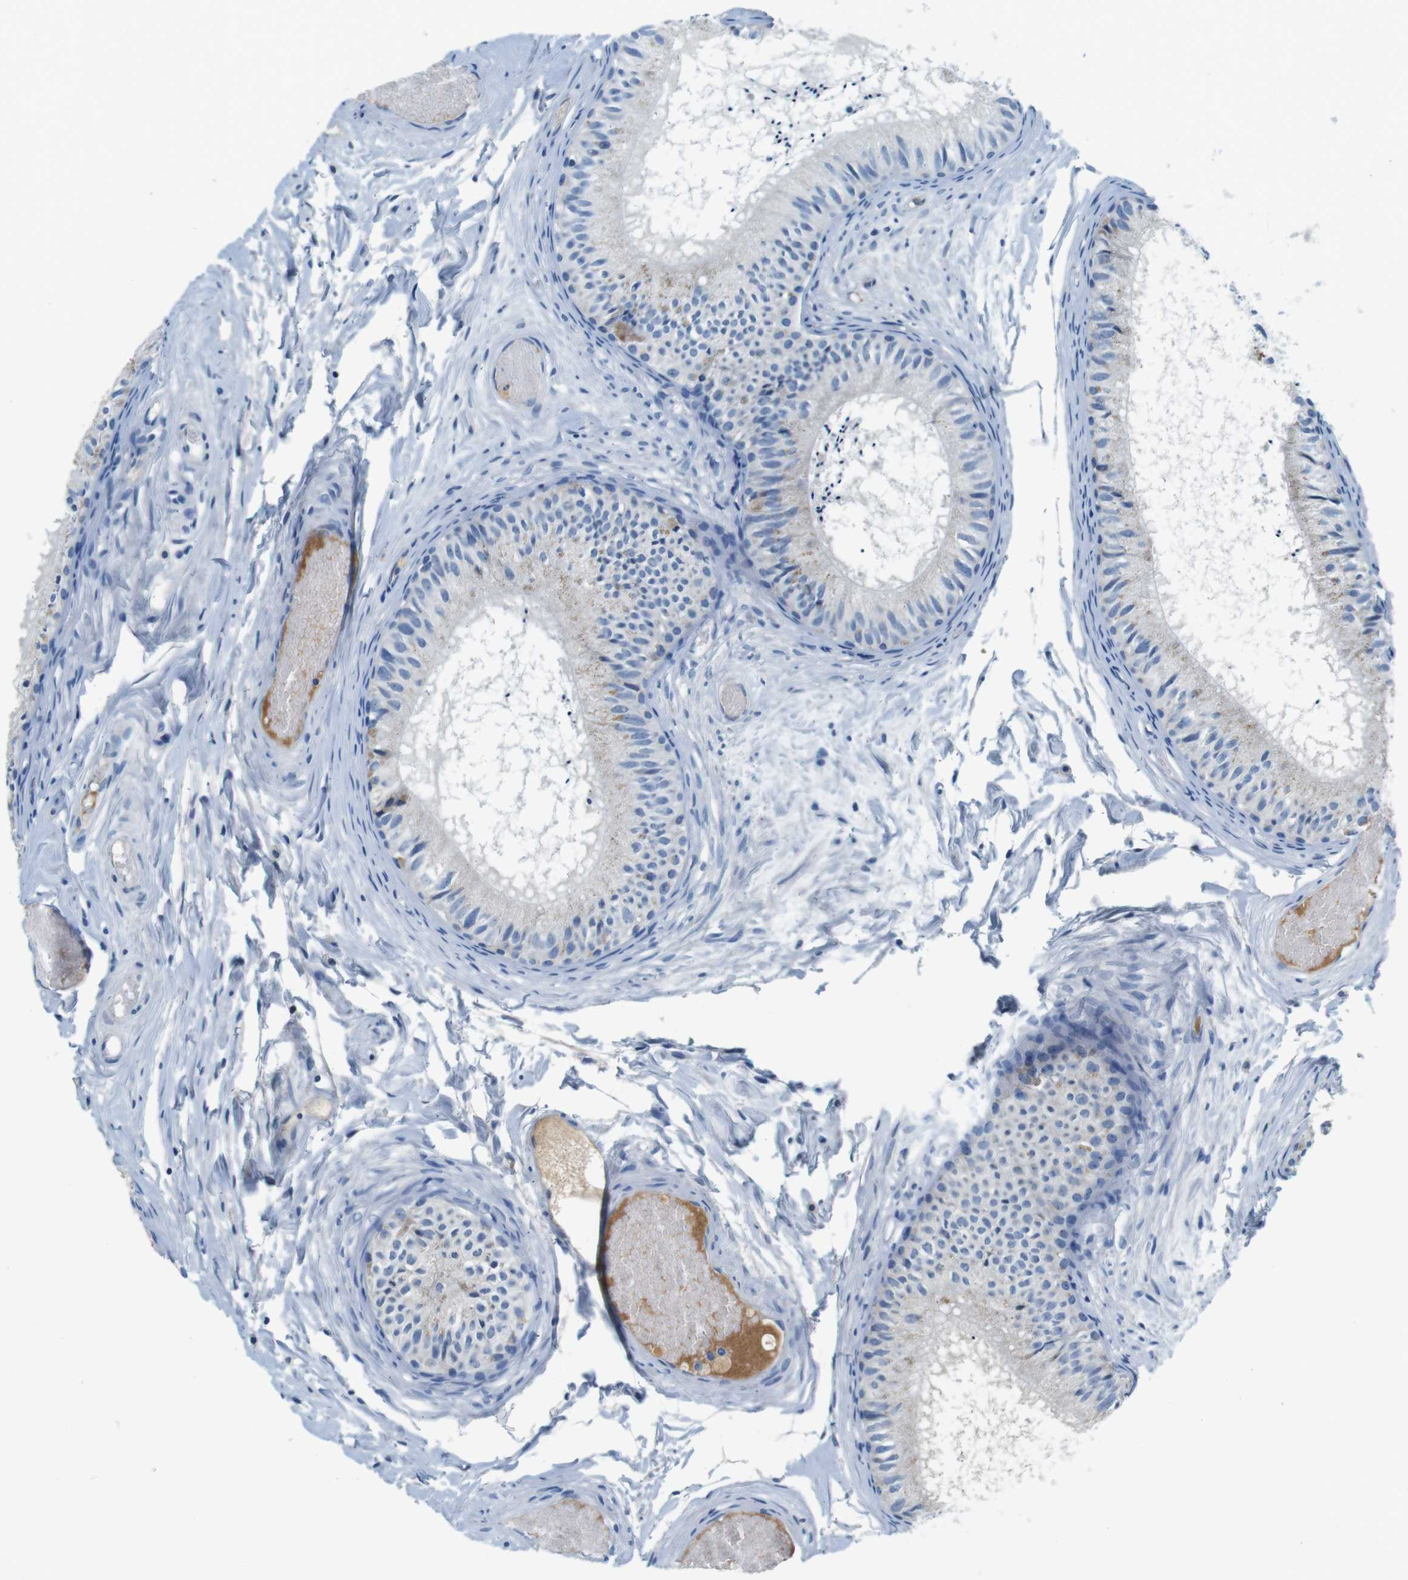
{"staining": {"intensity": "negative", "quantity": "none", "location": "none"}, "tissue": "epididymis", "cell_type": "Glandular cells", "image_type": "normal", "snomed": [{"axis": "morphology", "description": "Normal tissue, NOS"}, {"axis": "topography", "description": "Epididymis"}], "caption": "The immunohistochemistry (IHC) photomicrograph has no significant positivity in glandular cells of epididymis.", "gene": "IGHD", "patient": {"sex": "male", "age": 46}}